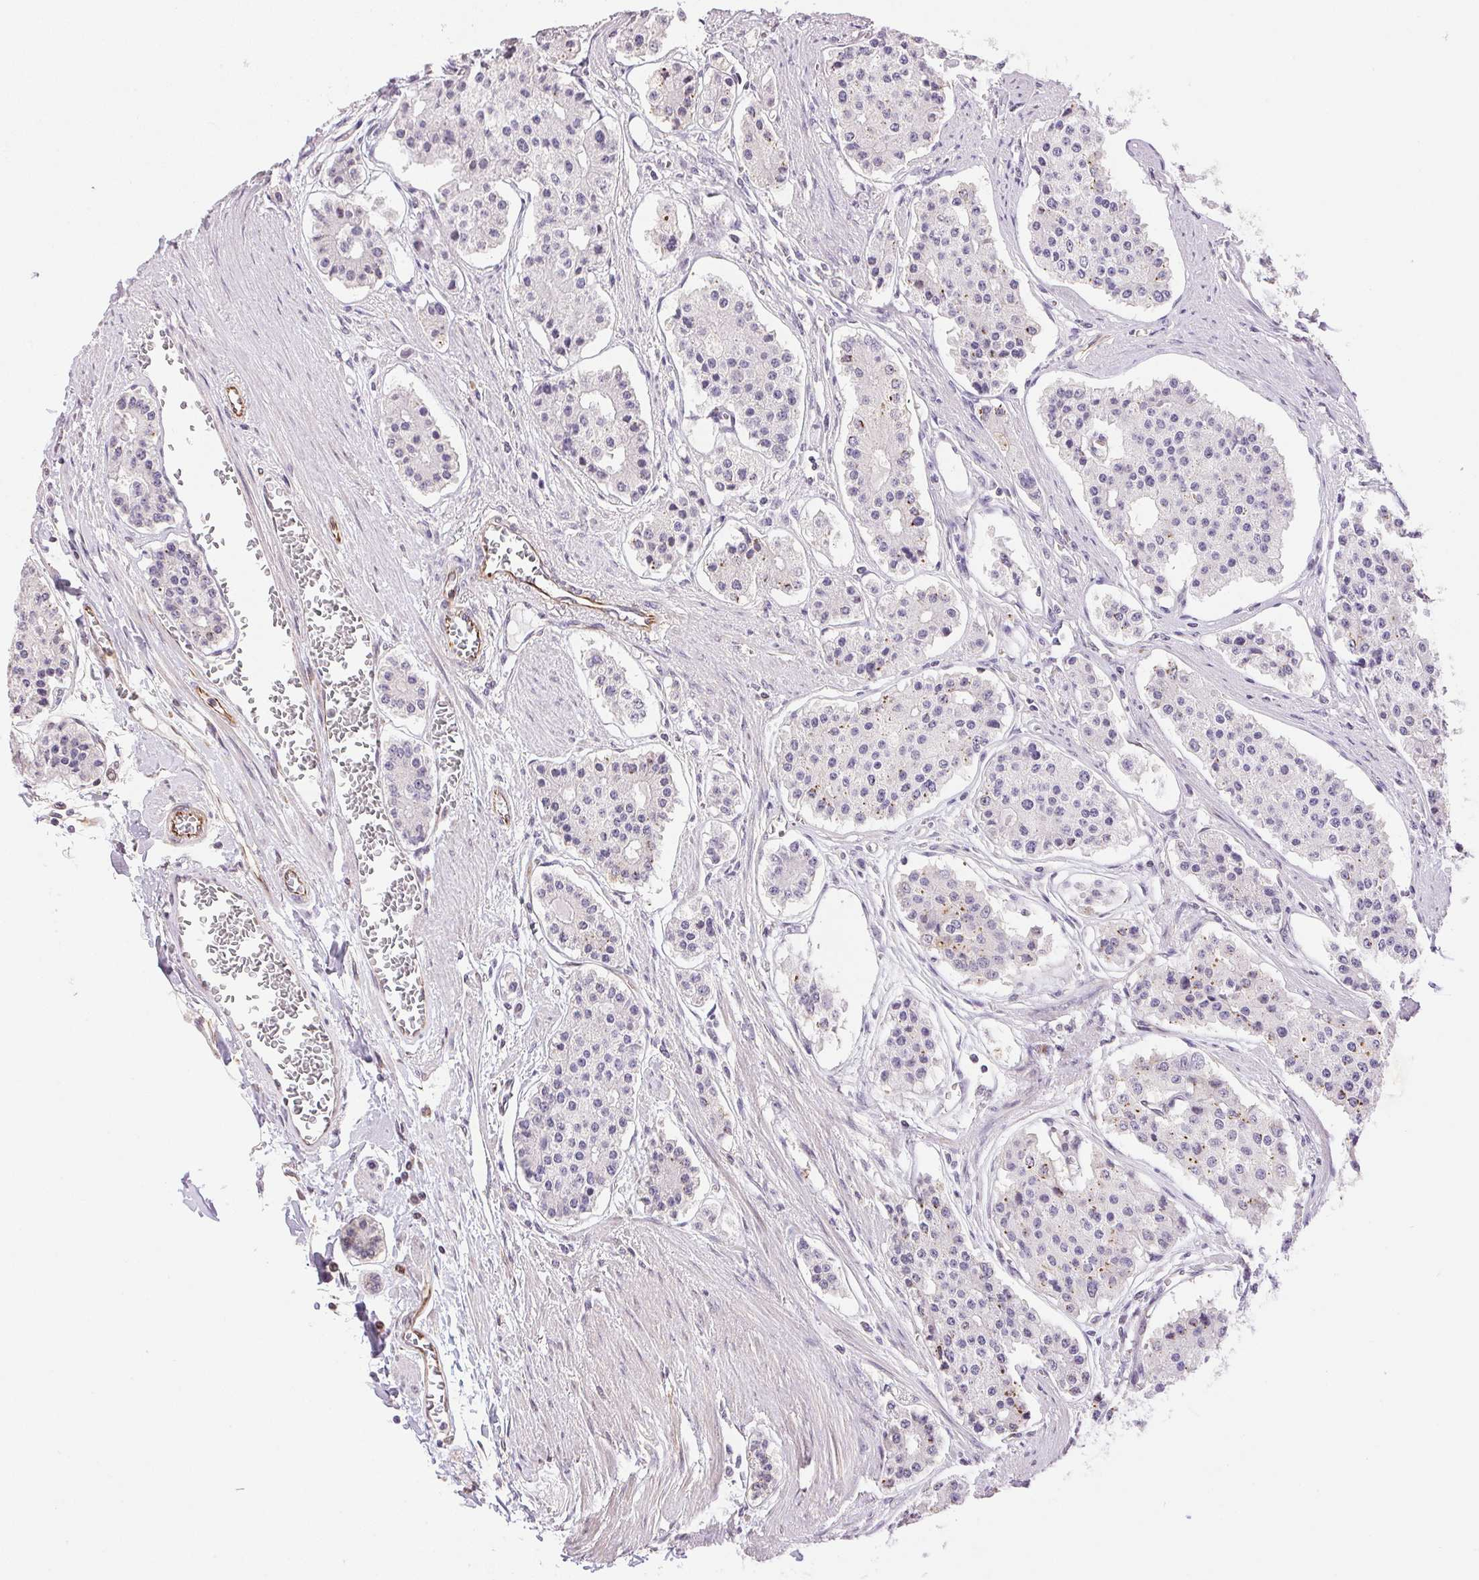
{"staining": {"intensity": "negative", "quantity": "none", "location": "none"}, "tissue": "carcinoid", "cell_type": "Tumor cells", "image_type": "cancer", "snomed": [{"axis": "morphology", "description": "Carcinoid, malignant, NOS"}, {"axis": "topography", "description": "Small intestine"}], "caption": "An image of carcinoid (malignant) stained for a protein reveals no brown staining in tumor cells.", "gene": "GYG2", "patient": {"sex": "female", "age": 65}}